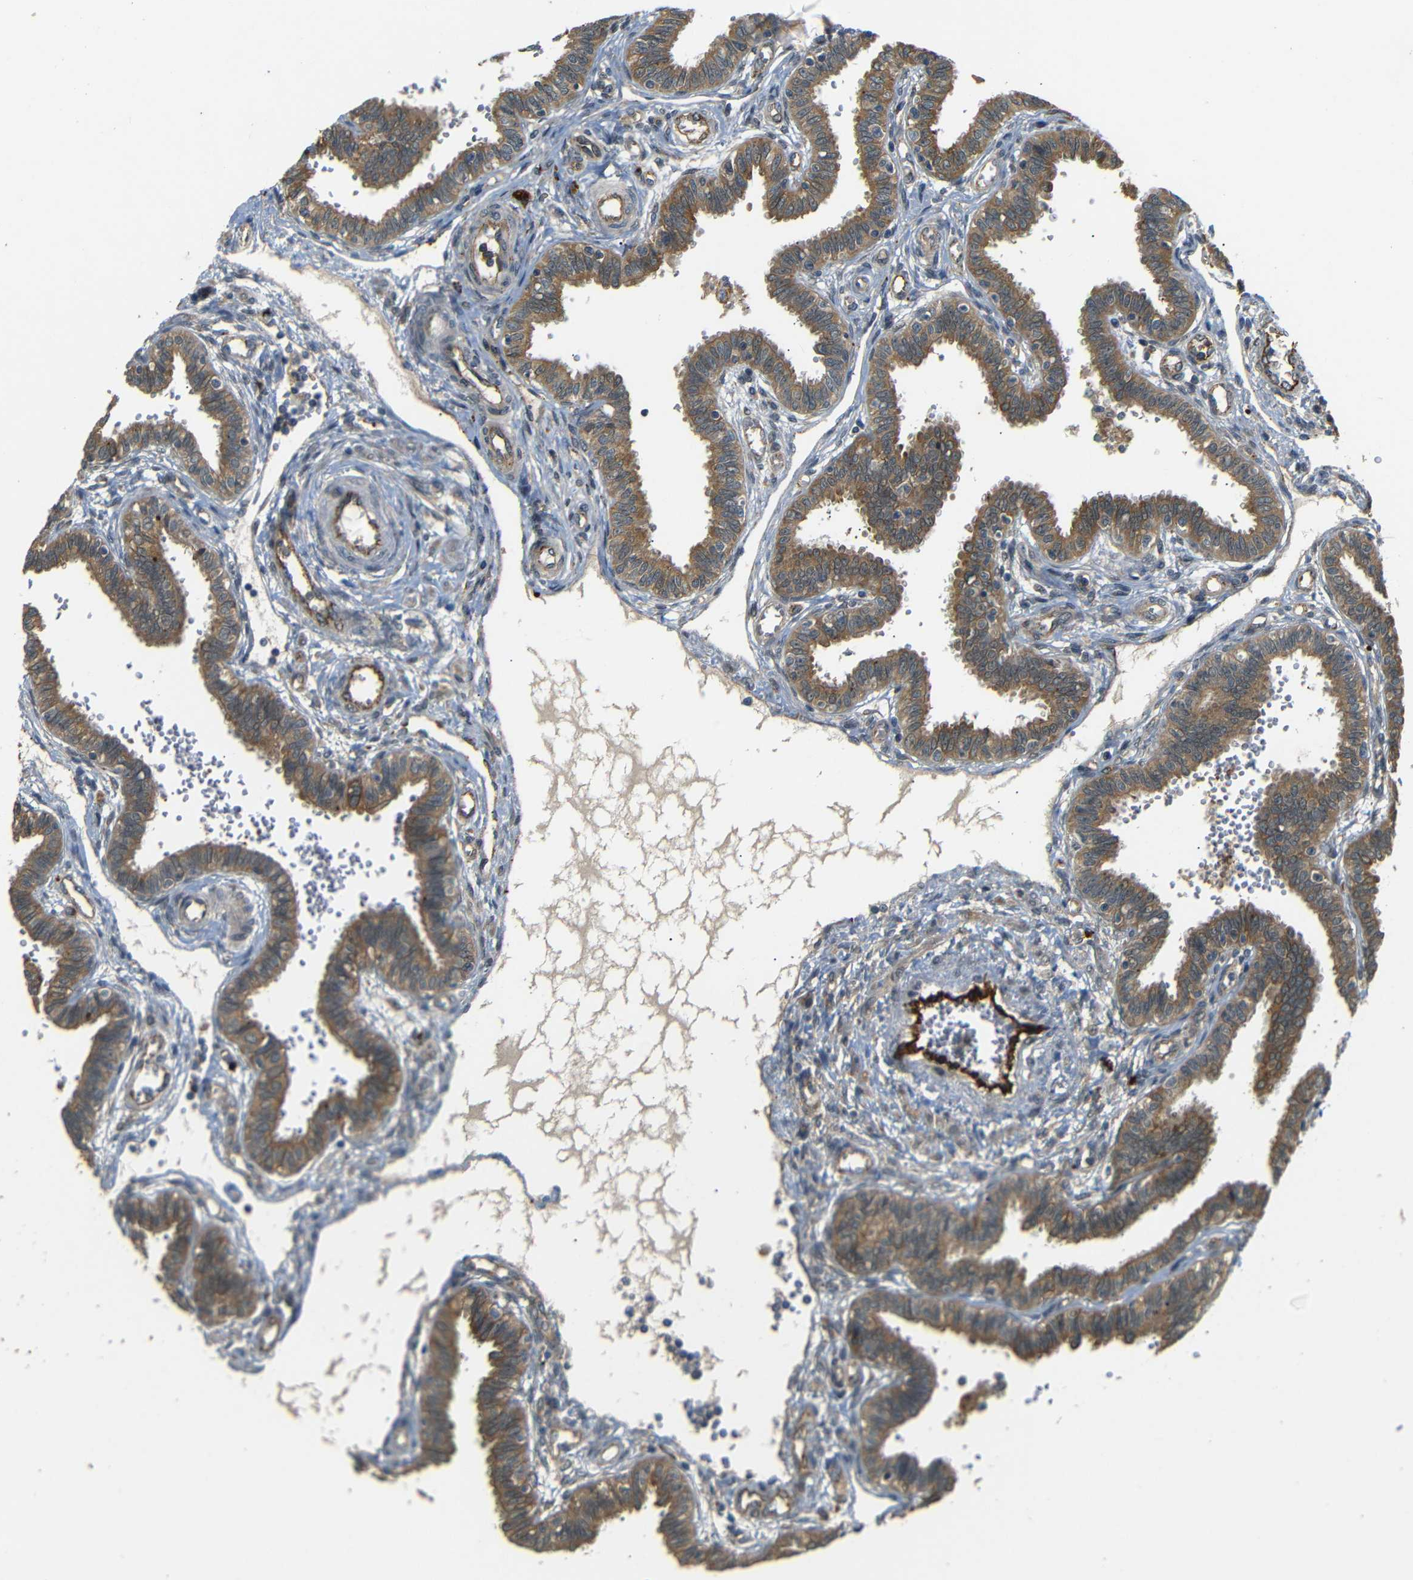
{"staining": {"intensity": "moderate", "quantity": ">75%", "location": "cytoplasmic/membranous"}, "tissue": "fallopian tube", "cell_type": "Glandular cells", "image_type": "normal", "snomed": [{"axis": "morphology", "description": "Normal tissue, NOS"}, {"axis": "topography", "description": "Fallopian tube"}], "caption": "DAB (3,3'-diaminobenzidine) immunohistochemical staining of normal fallopian tube reveals moderate cytoplasmic/membranous protein staining in approximately >75% of glandular cells.", "gene": "ATP7A", "patient": {"sex": "female", "age": 32}}